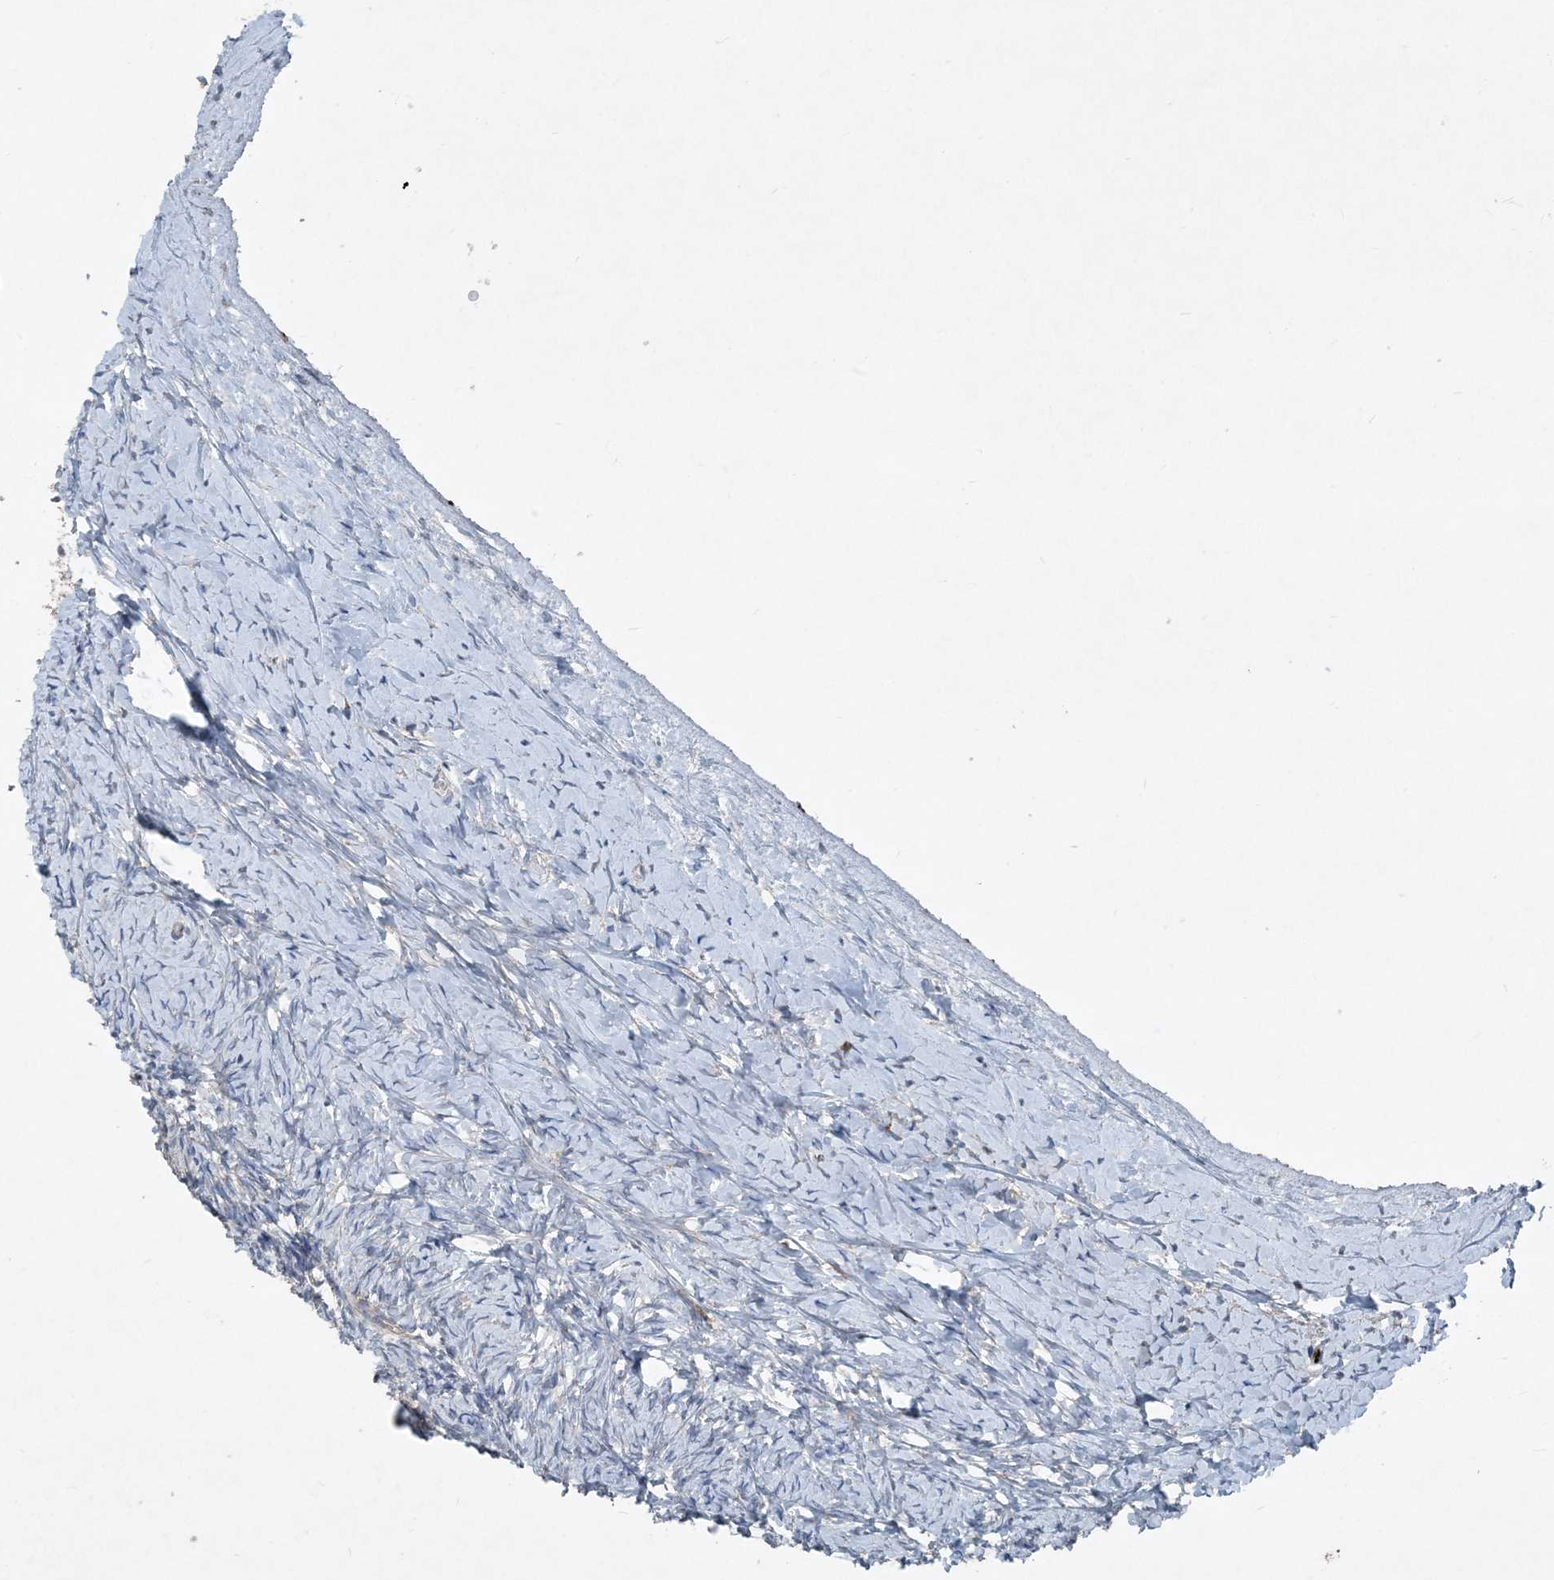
{"staining": {"intensity": "negative", "quantity": "none", "location": "none"}, "tissue": "ovary", "cell_type": "Ovarian stroma cells", "image_type": "normal", "snomed": [{"axis": "morphology", "description": "Normal tissue, NOS"}, {"axis": "morphology", "description": "Developmental malformation"}, {"axis": "topography", "description": "Ovary"}], "caption": "A histopathology image of ovary stained for a protein demonstrates no brown staining in ovarian stroma cells.", "gene": "DGUOK", "patient": {"sex": "female", "age": 39}}